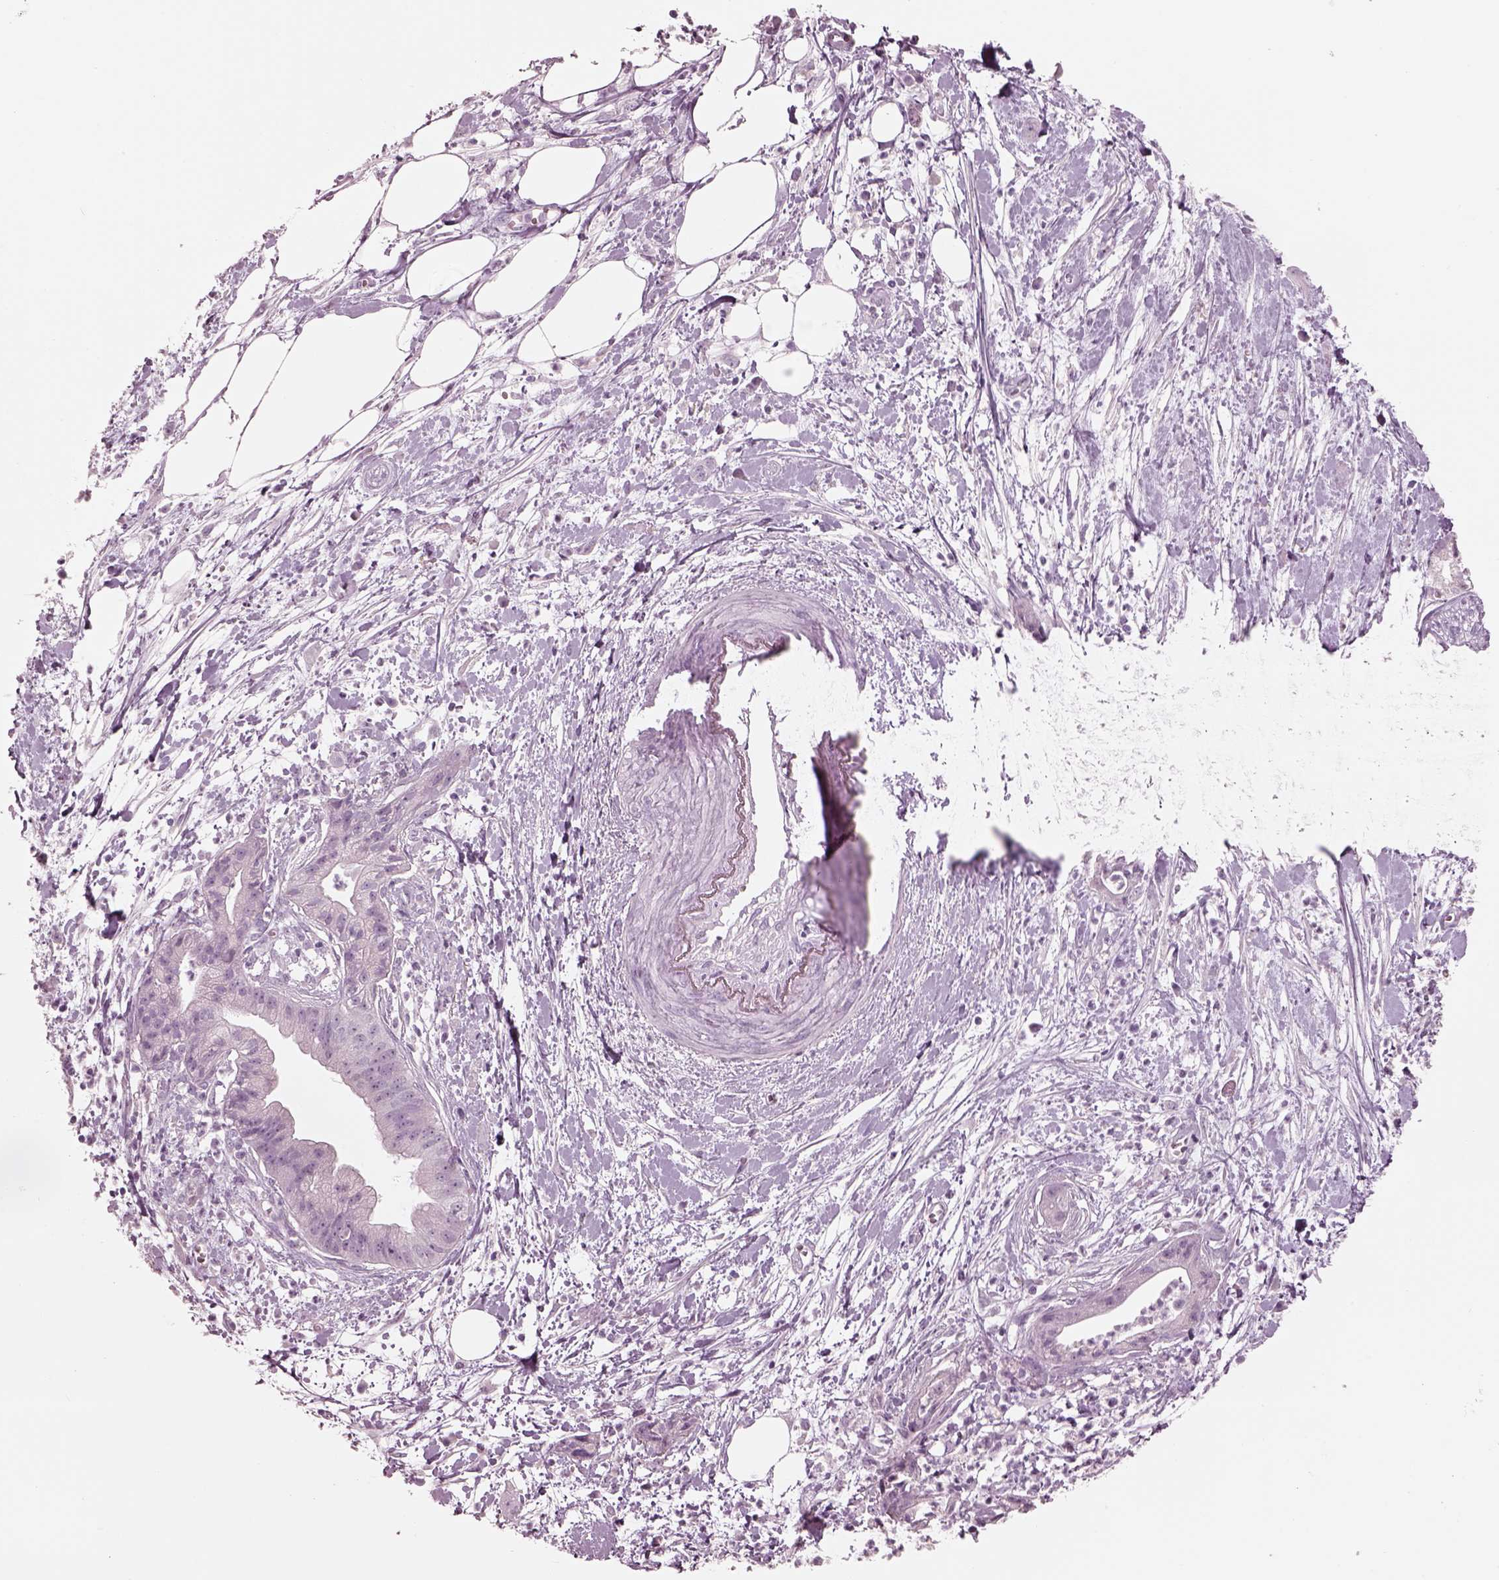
{"staining": {"intensity": "negative", "quantity": "none", "location": "none"}, "tissue": "pancreatic cancer", "cell_type": "Tumor cells", "image_type": "cancer", "snomed": [{"axis": "morphology", "description": "Normal tissue, NOS"}, {"axis": "morphology", "description": "Adenocarcinoma, NOS"}, {"axis": "topography", "description": "Lymph node"}, {"axis": "topography", "description": "Pancreas"}], "caption": "The immunohistochemistry (IHC) photomicrograph has no significant expression in tumor cells of pancreatic cancer (adenocarcinoma) tissue.", "gene": "KRTAP24-1", "patient": {"sex": "female", "age": 58}}